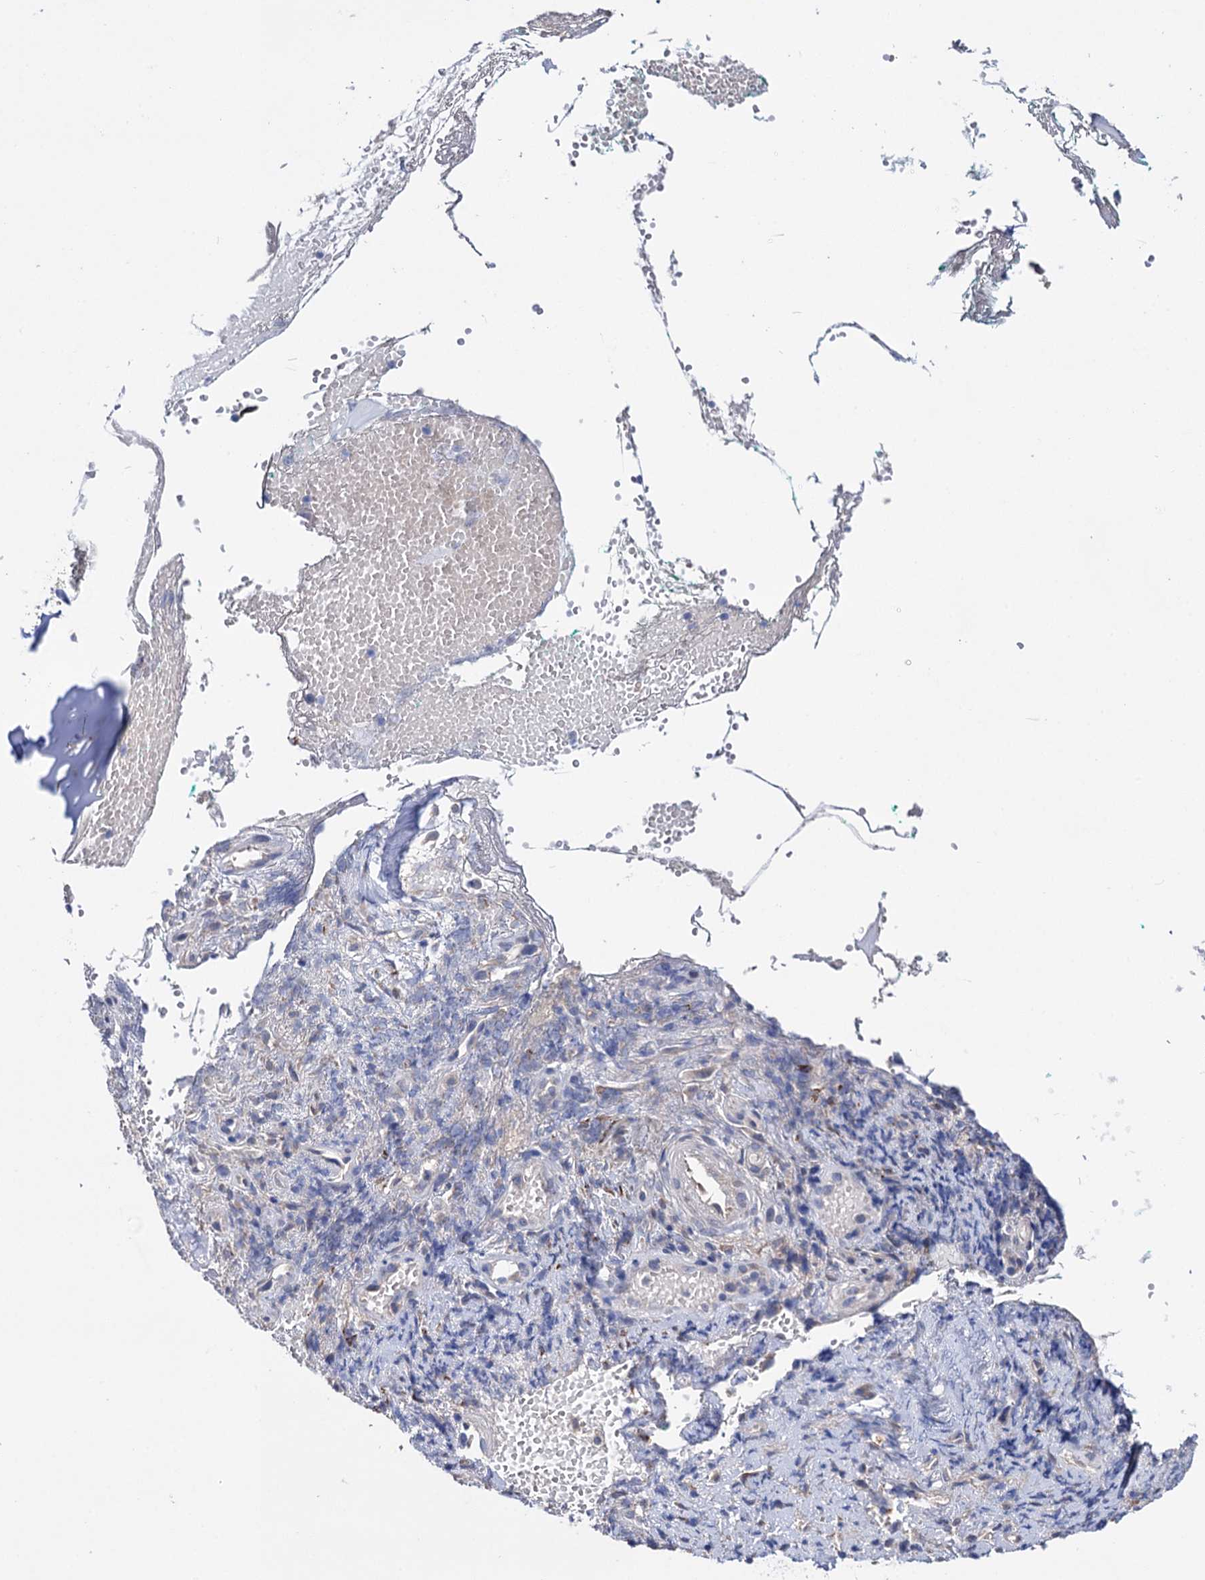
{"staining": {"intensity": "negative", "quantity": "none", "location": "none"}, "tissue": "adipose tissue", "cell_type": "Adipocytes", "image_type": "normal", "snomed": [{"axis": "morphology", "description": "Normal tissue, NOS"}, {"axis": "morphology", "description": "Basal cell carcinoma"}, {"axis": "topography", "description": "Cartilage tissue"}, {"axis": "topography", "description": "Nasopharynx"}, {"axis": "topography", "description": "Oral tissue"}], "caption": "High magnification brightfield microscopy of normal adipose tissue stained with DAB (3,3'-diaminobenzidine) (brown) and counterstained with hematoxylin (blue): adipocytes show no significant positivity.", "gene": "PPP1R32", "patient": {"sex": "female", "age": 77}}